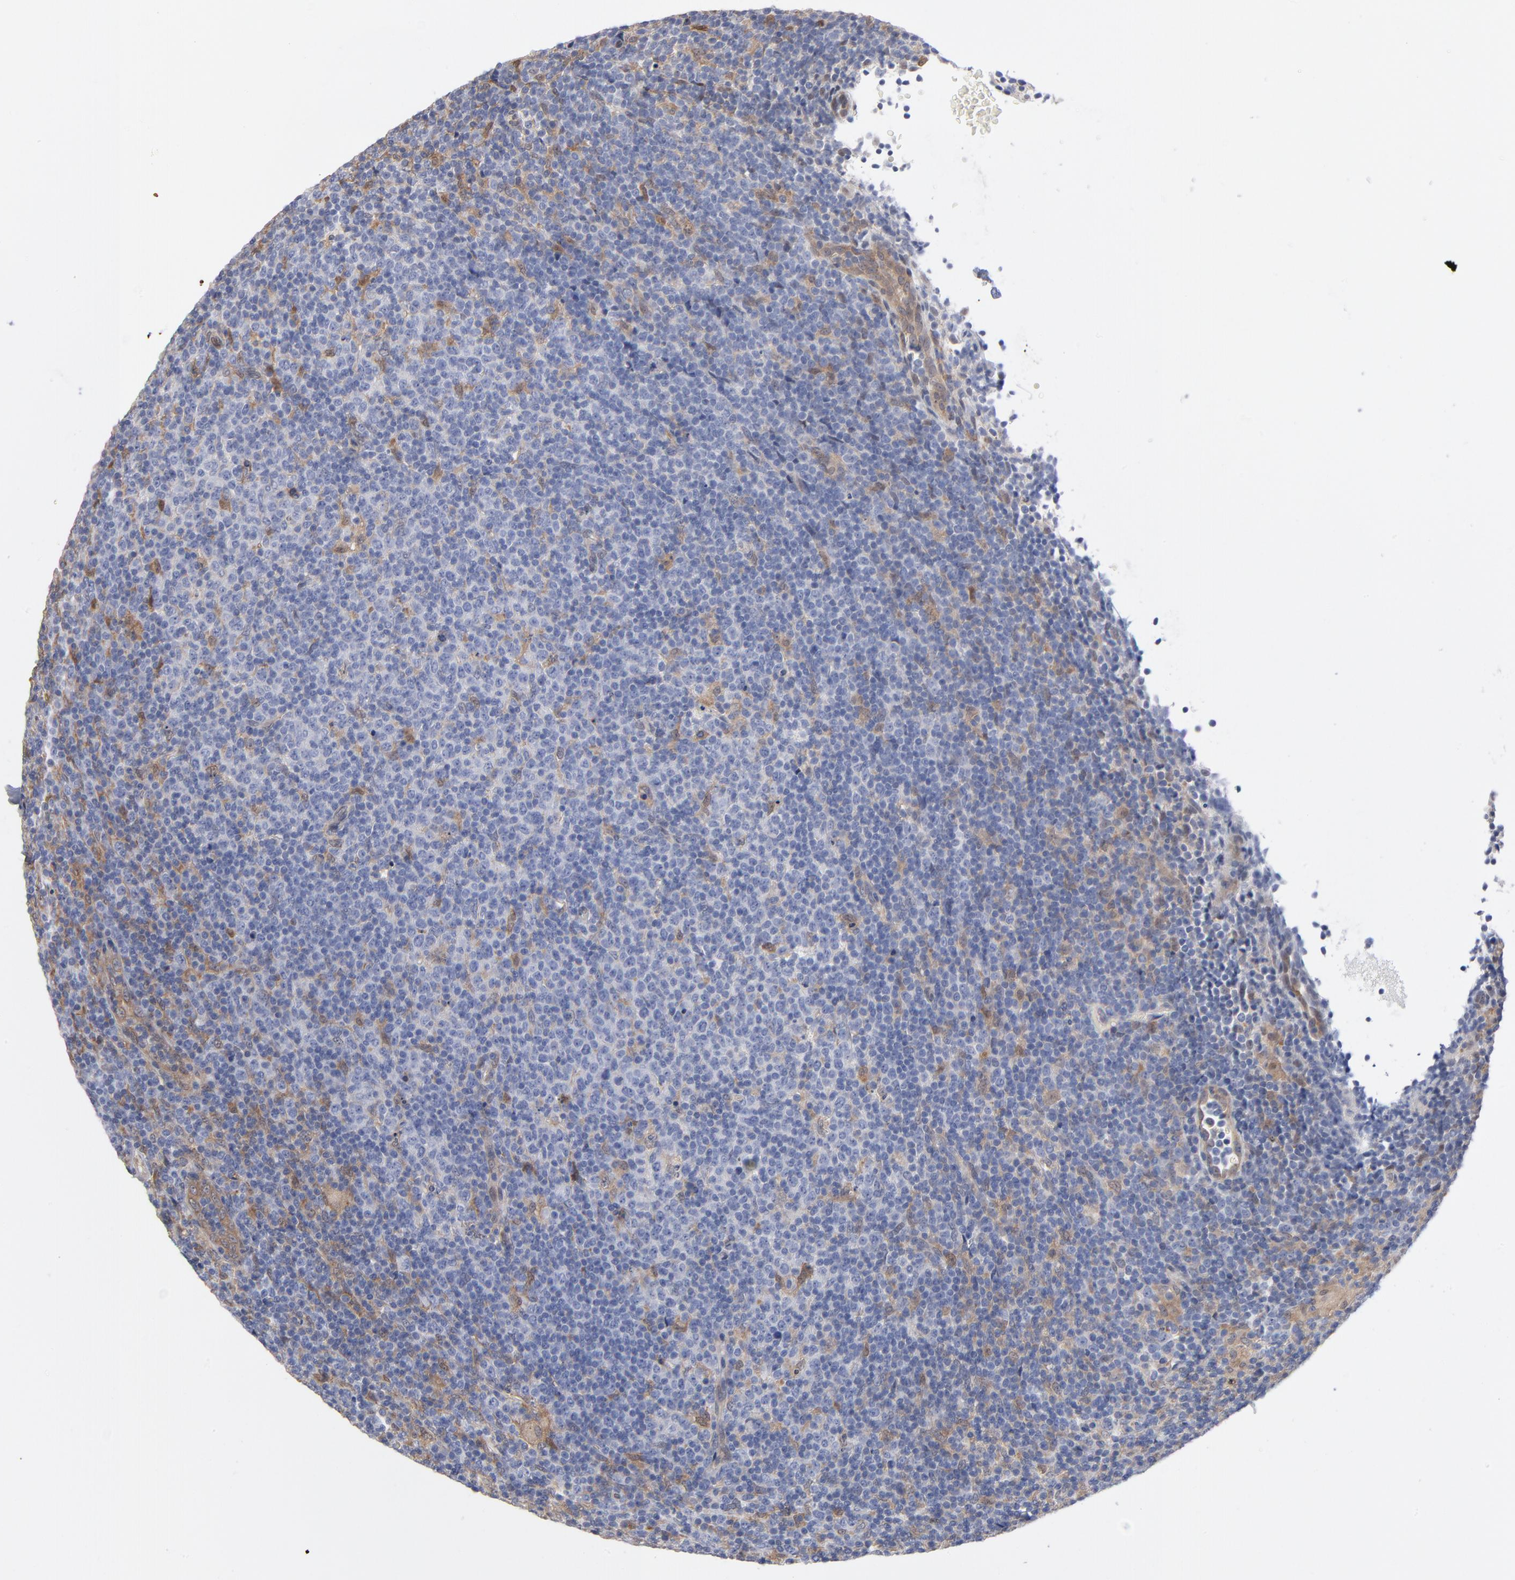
{"staining": {"intensity": "weak", "quantity": "<25%", "location": "cytoplasmic/membranous"}, "tissue": "lymphoma", "cell_type": "Tumor cells", "image_type": "cancer", "snomed": [{"axis": "morphology", "description": "Malignant lymphoma, non-Hodgkin's type, Low grade"}, {"axis": "topography", "description": "Lymph node"}], "caption": "Photomicrograph shows no protein expression in tumor cells of low-grade malignant lymphoma, non-Hodgkin's type tissue.", "gene": "ARRB1", "patient": {"sex": "male", "age": 70}}